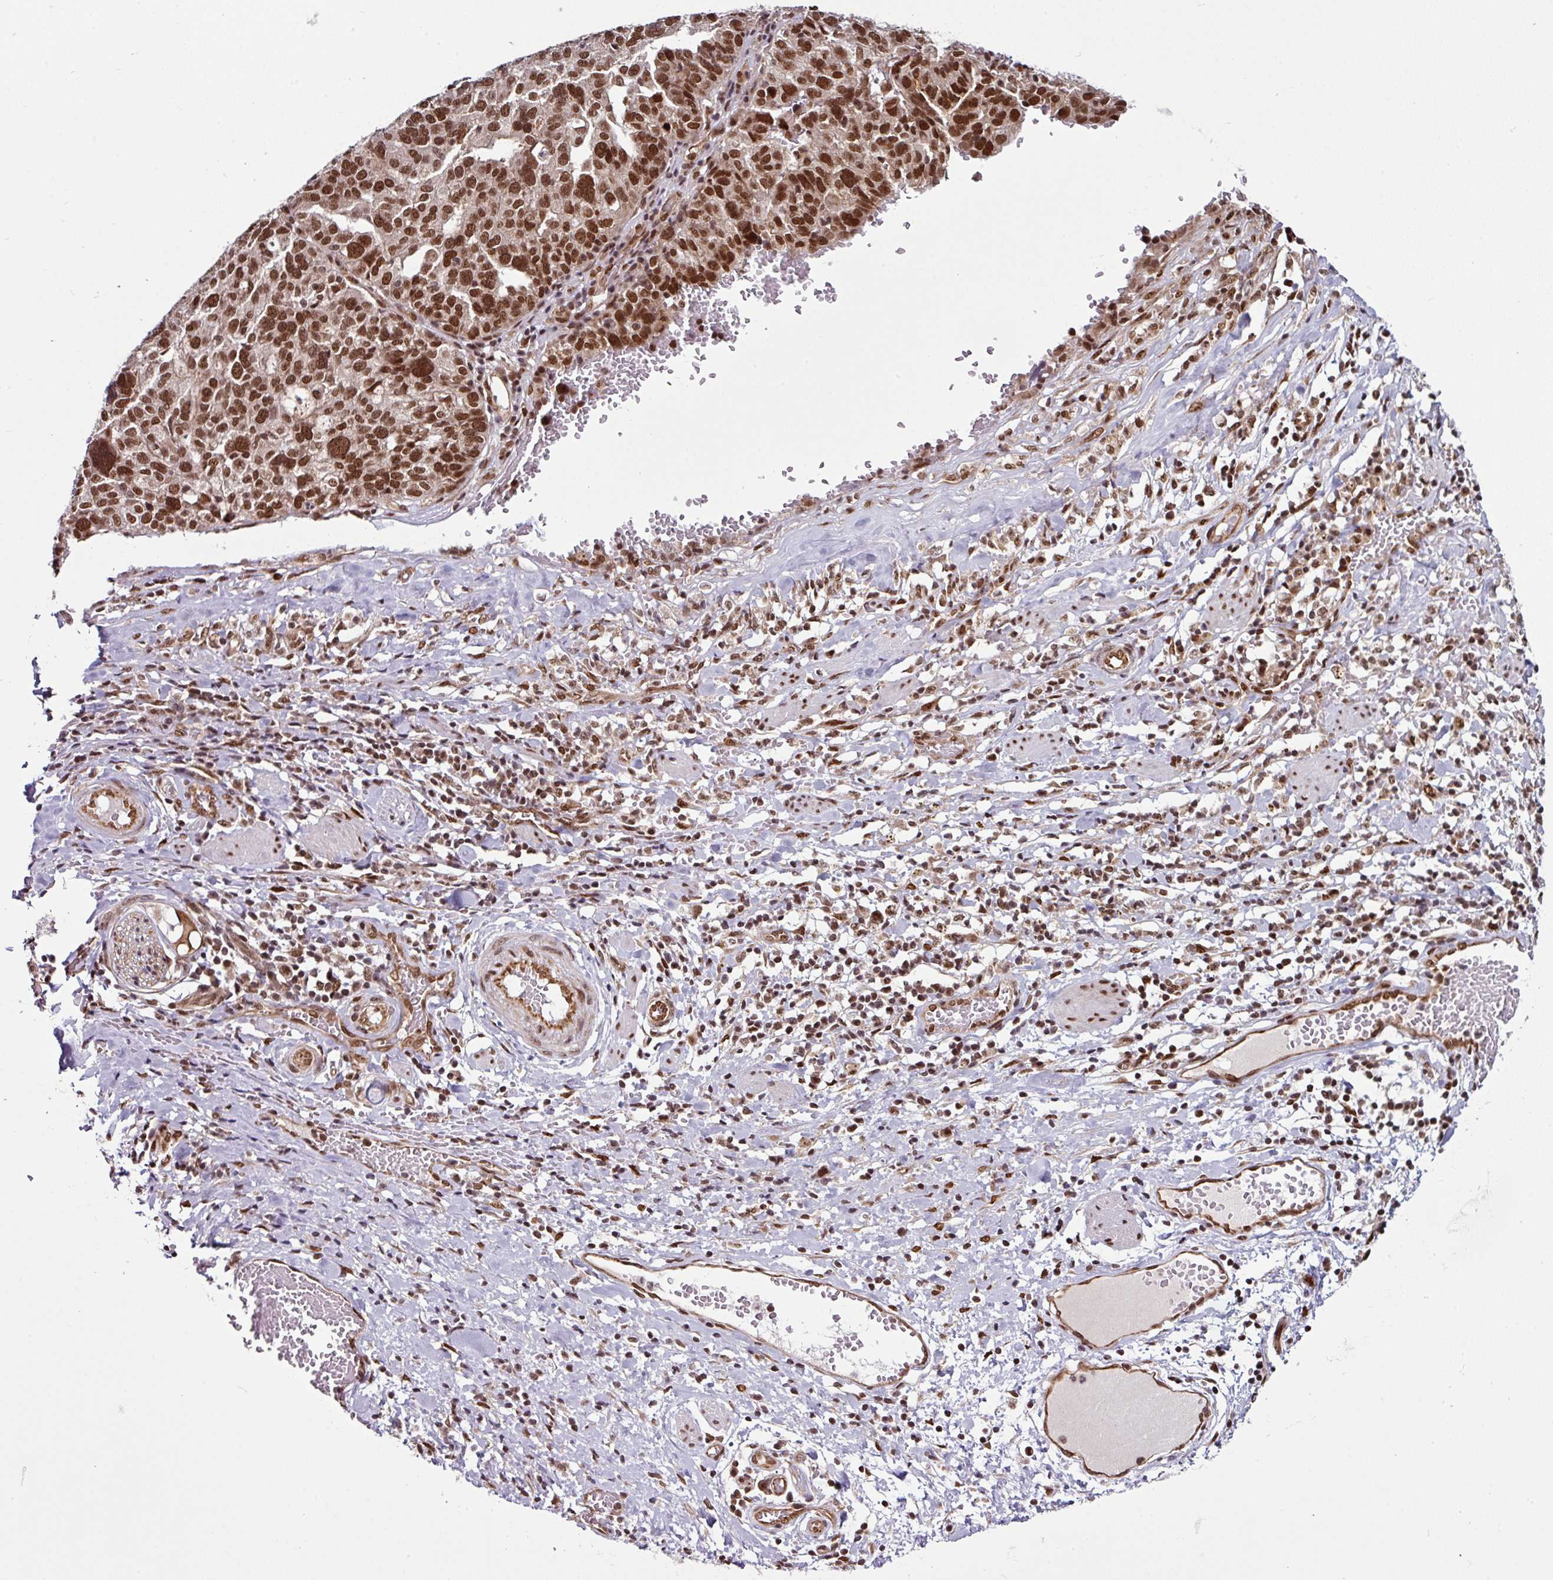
{"staining": {"intensity": "strong", "quantity": ">75%", "location": "nuclear"}, "tissue": "ovarian cancer", "cell_type": "Tumor cells", "image_type": "cancer", "snomed": [{"axis": "morphology", "description": "Cystadenocarcinoma, serous, NOS"}, {"axis": "topography", "description": "Ovary"}], "caption": "Protein expression analysis of ovarian serous cystadenocarcinoma displays strong nuclear expression in approximately >75% of tumor cells.", "gene": "MORF4L2", "patient": {"sex": "female", "age": 59}}